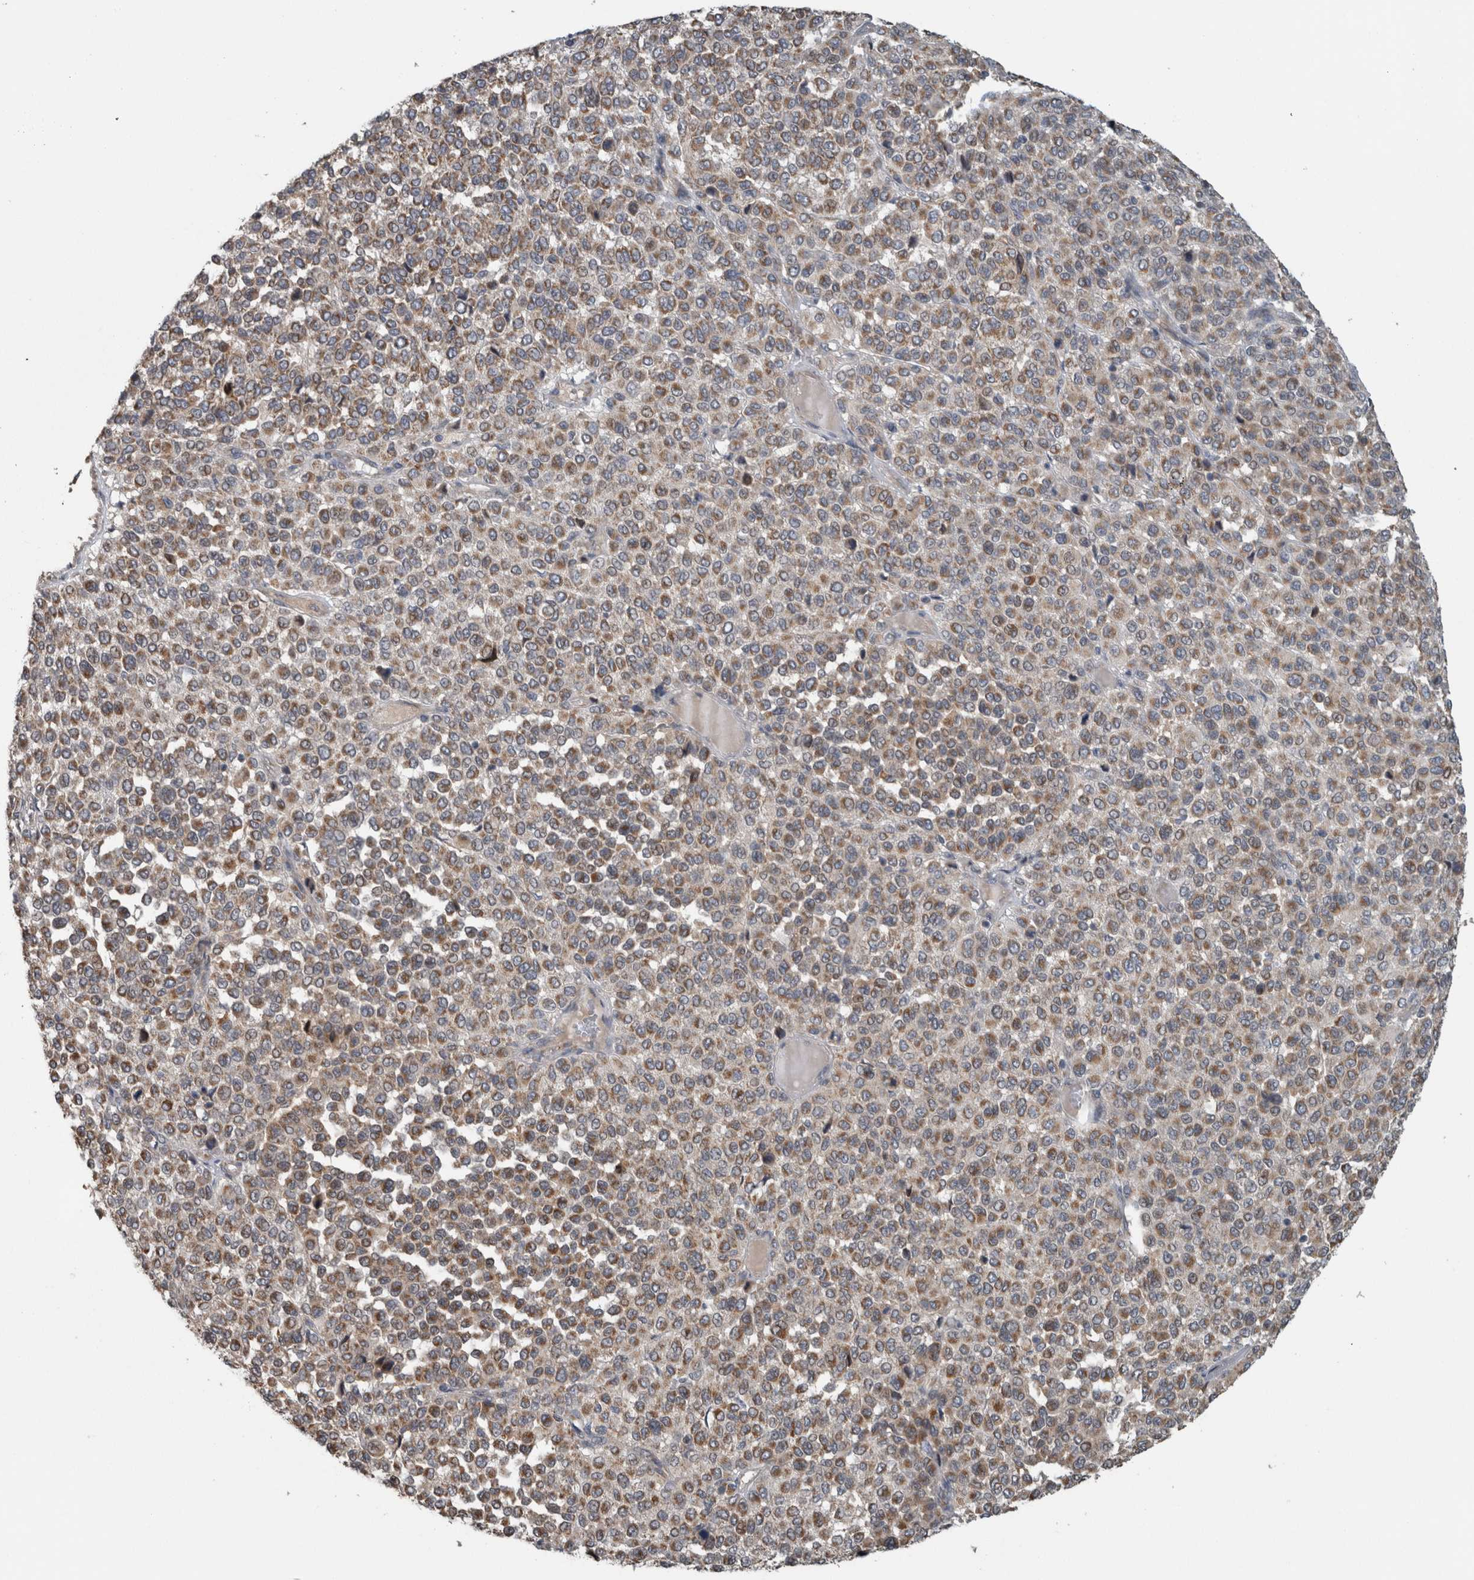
{"staining": {"intensity": "moderate", "quantity": ">75%", "location": "cytoplasmic/membranous"}, "tissue": "melanoma", "cell_type": "Tumor cells", "image_type": "cancer", "snomed": [{"axis": "morphology", "description": "Malignant melanoma, Metastatic site"}, {"axis": "topography", "description": "Pancreas"}], "caption": "Melanoma stained with immunohistochemistry reveals moderate cytoplasmic/membranous positivity in about >75% of tumor cells. (DAB IHC, brown staining for protein, blue staining for nuclei).", "gene": "ARMC1", "patient": {"sex": "female", "age": 30}}